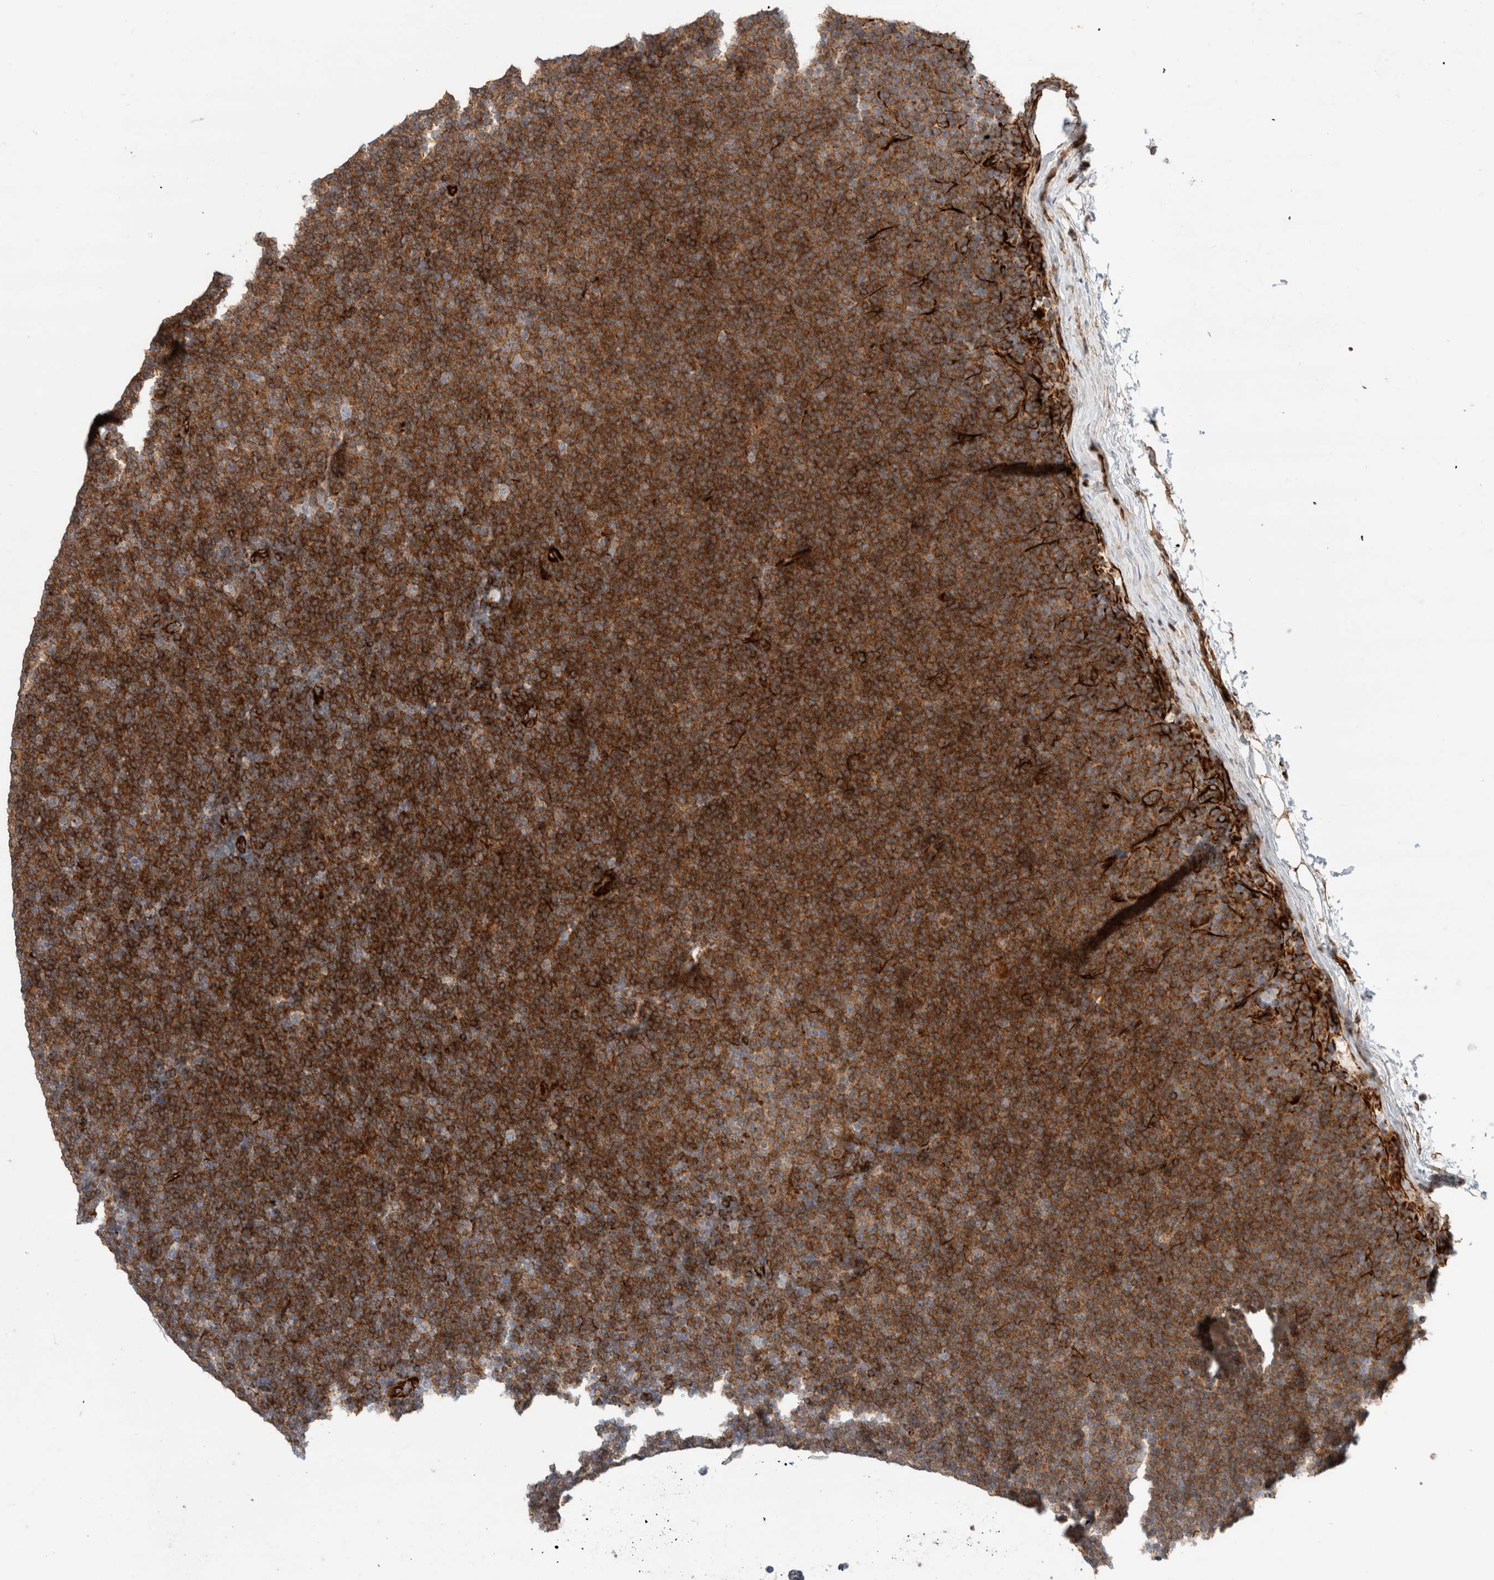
{"staining": {"intensity": "strong", "quantity": ">75%", "location": "cytoplasmic/membranous"}, "tissue": "lymphoma", "cell_type": "Tumor cells", "image_type": "cancer", "snomed": [{"axis": "morphology", "description": "Malignant lymphoma, non-Hodgkin's type, Low grade"}, {"axis": "topography", "description": "Lymph node"}], "caption": "Malignant lymphoma, non-Hodgkin's type (low-grade) stained with a protein marker demonstrates strong staining in tumor cells.", "gene": "LY86", "patient": {"sex": "female", "age": 53}}